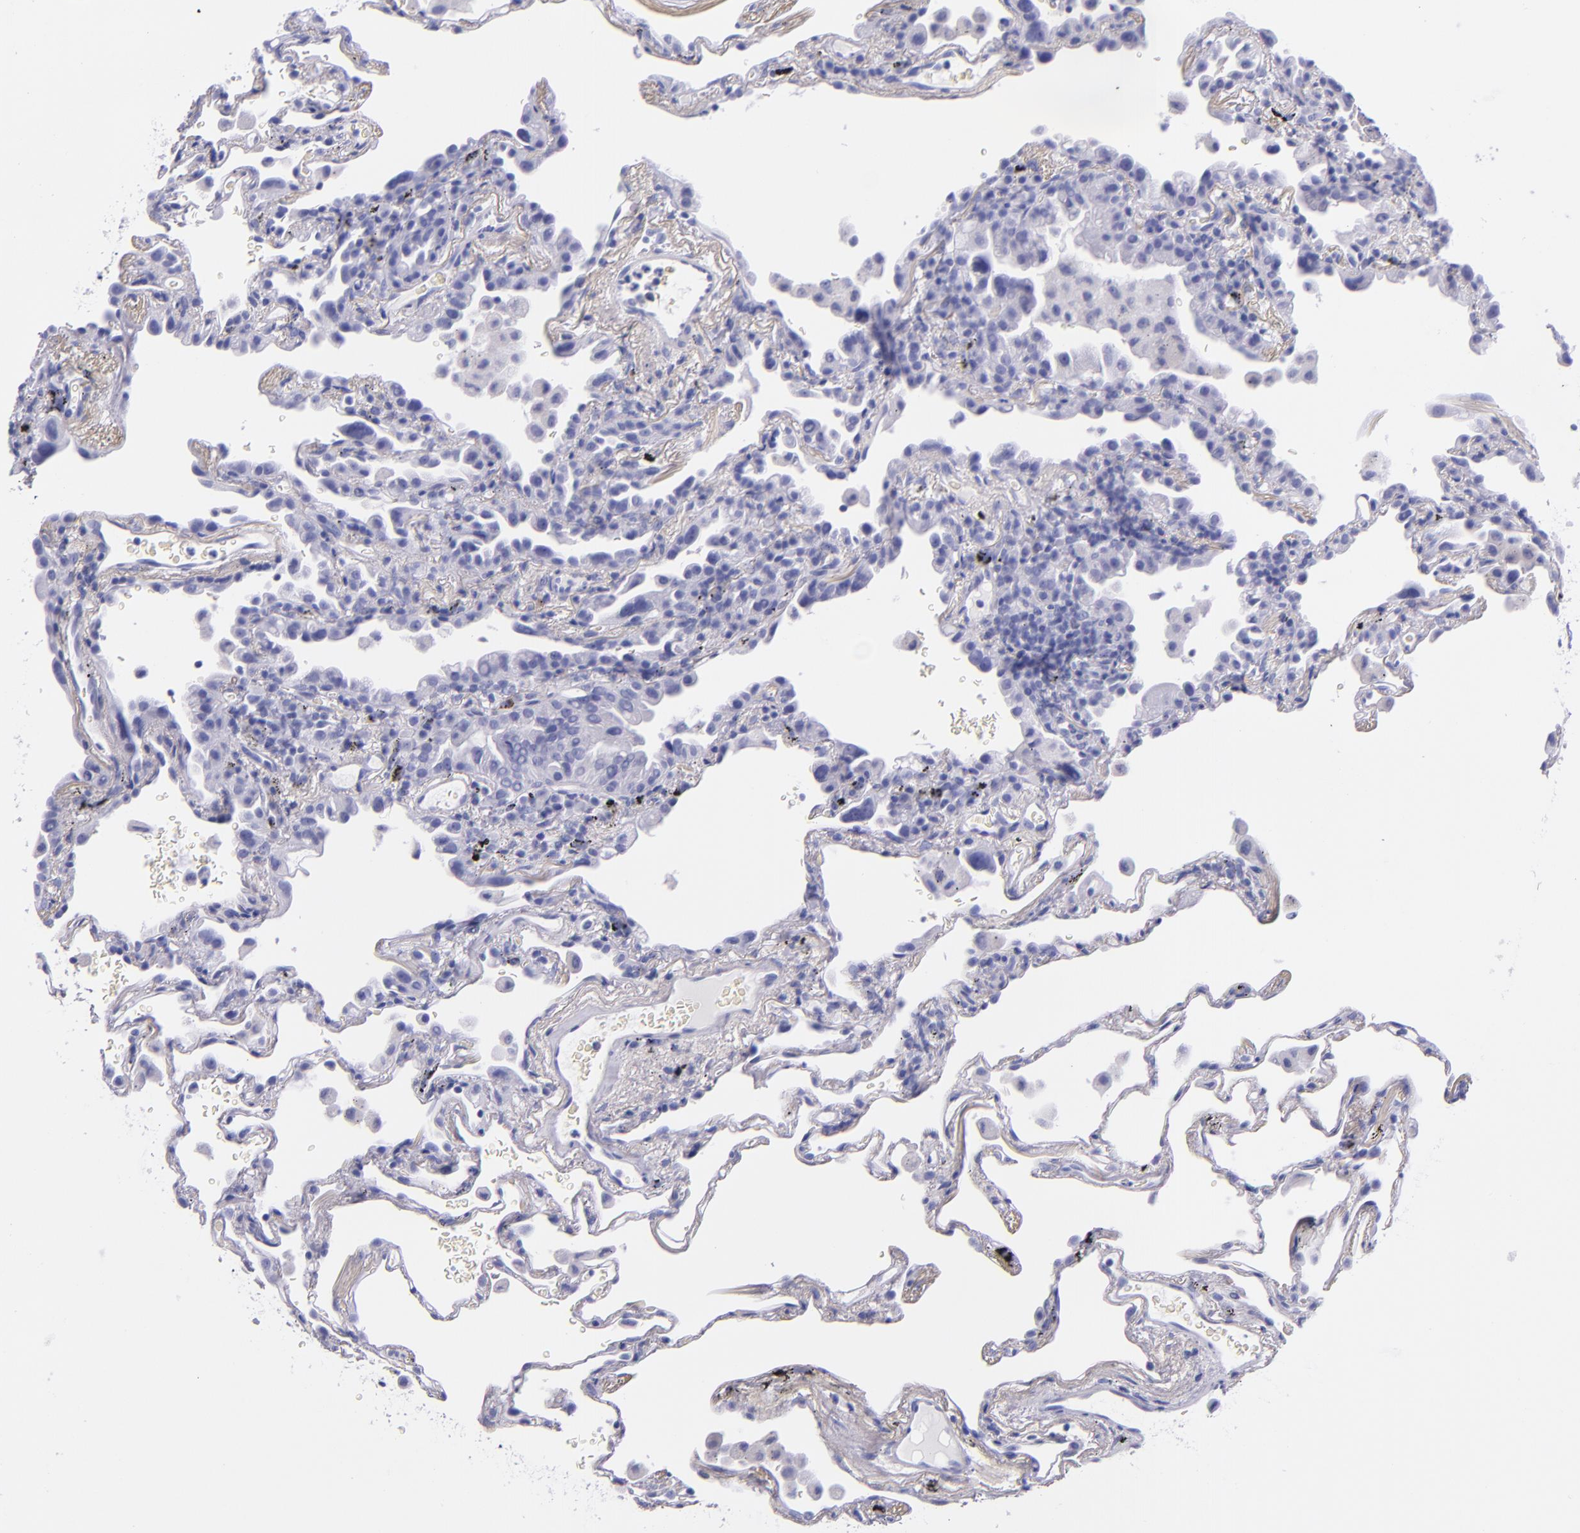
{"staining": {"intensity": "negative", "quantity": "none", "location": "none"}, "tissue": "lung", "cell_type": "Alveolar cells", "image_type": "normal", "snomed": [{"axis": "morphology", "description": "Normal tissue, NOS"}, {"axis": "morphology", "description": "Inflammation, NOS"}, {"axis": "topography", "description": "Lung"}], "caption": "Alveolar cells show no significant expression in normal lung. (Immunohistochemistry (ihc), brightfield microscopy, high magnification).", "gene": "LAG3", "patient": {"sex": "male", "age": 69}}